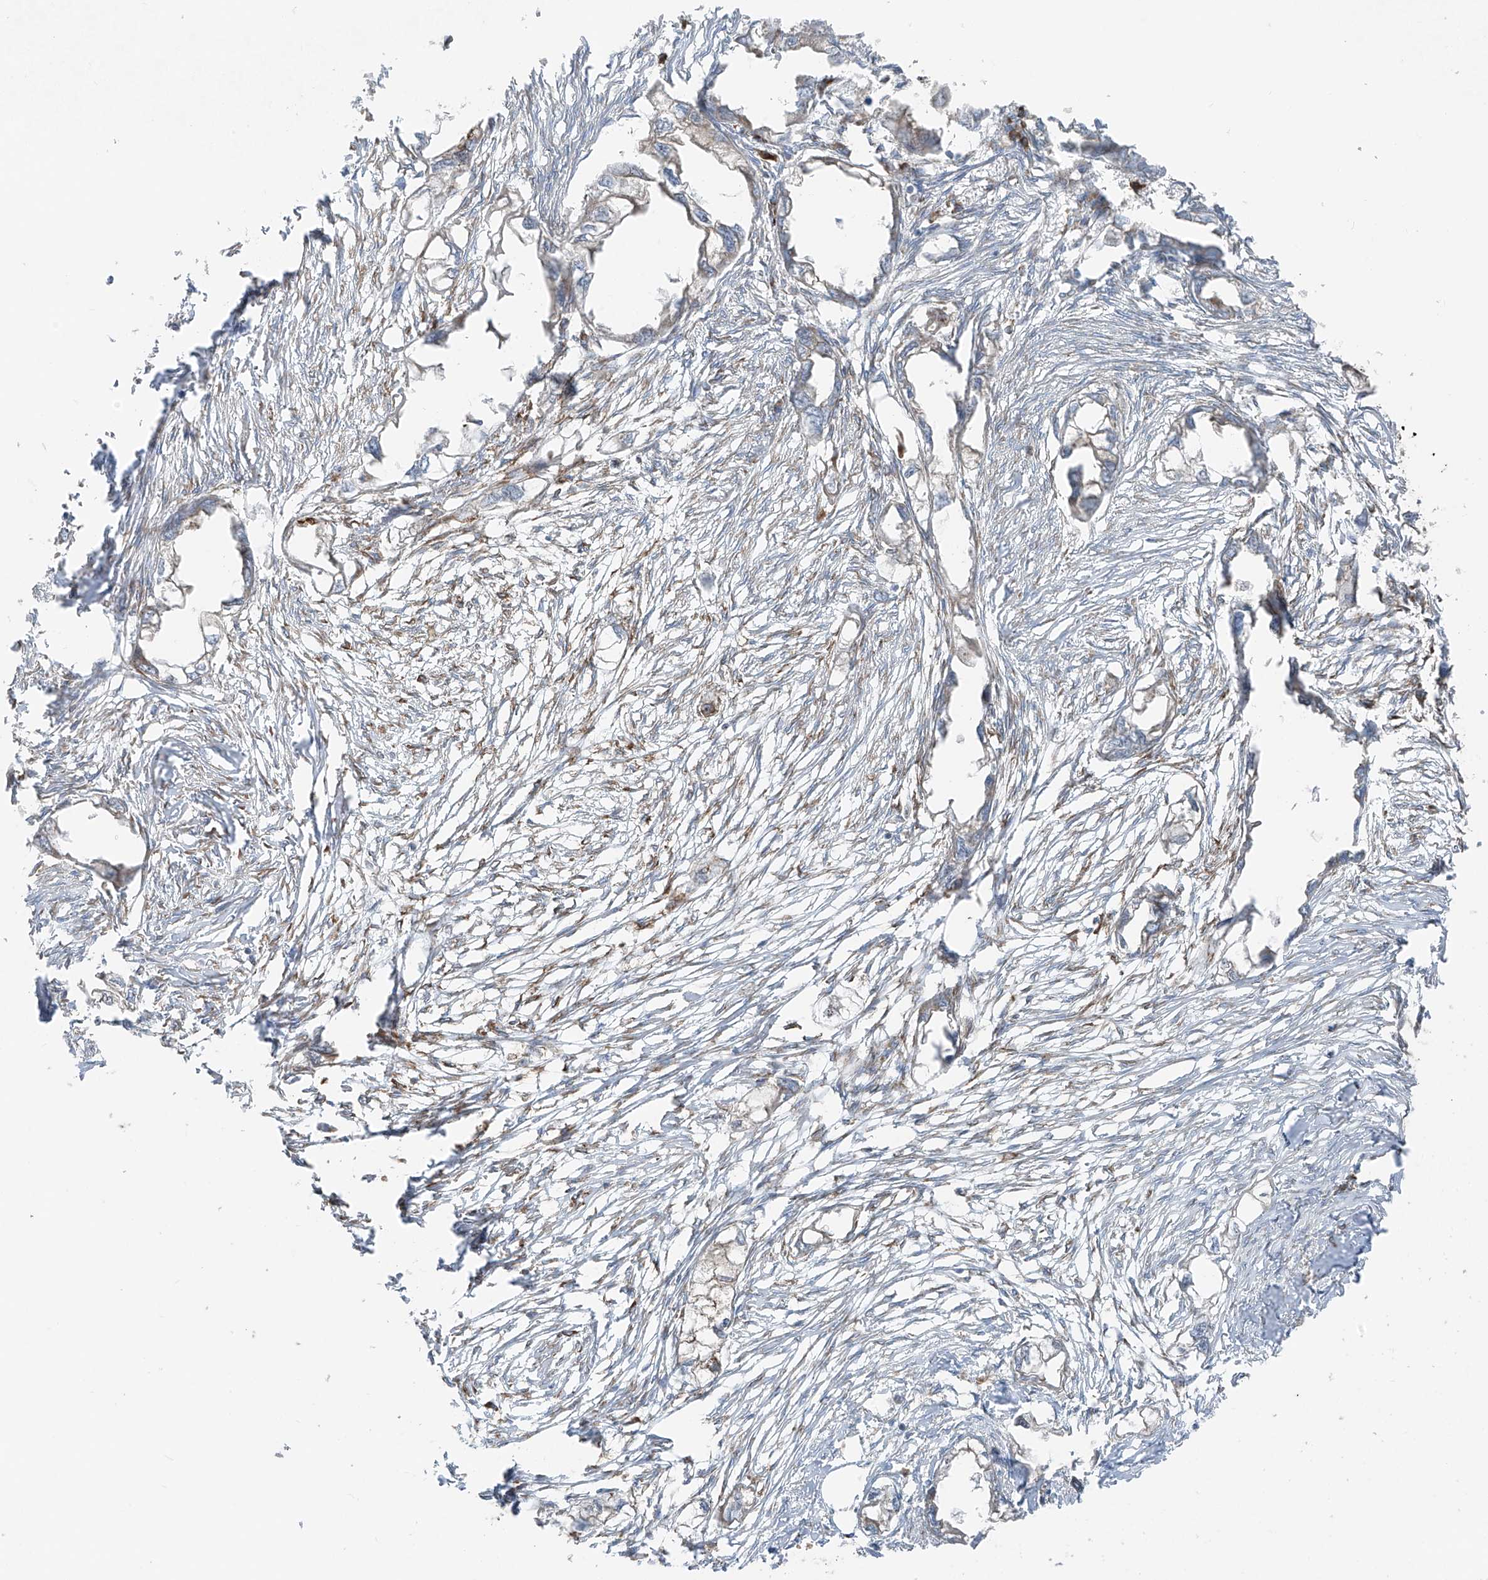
{"staining": {"intensity": "weak", "quantity": "<25%", "location": "cytoplasmic/membranous"}, "tissue": "endometrial cancer", "cell_type": "Tumor cells", "image_type": "cancer", "snomed": [{"axis": "morphology", "description": "Adenocarcinoma, NOS"}, {"axis": "morphology", "description": "Adenocarcinoma, metastatic, NOS"}, {"axis": "topography", "description": "Adipose tissue"}, {"axis": "topography", "description": "Endometrium"}], "caption": "Immunohistochemistry of human metastatic adenocarcinoma (endometrial) reveals no staining in tumor cells.", "gene": "ERLEC1", "patient": {"sex": "female", "age": 67}}